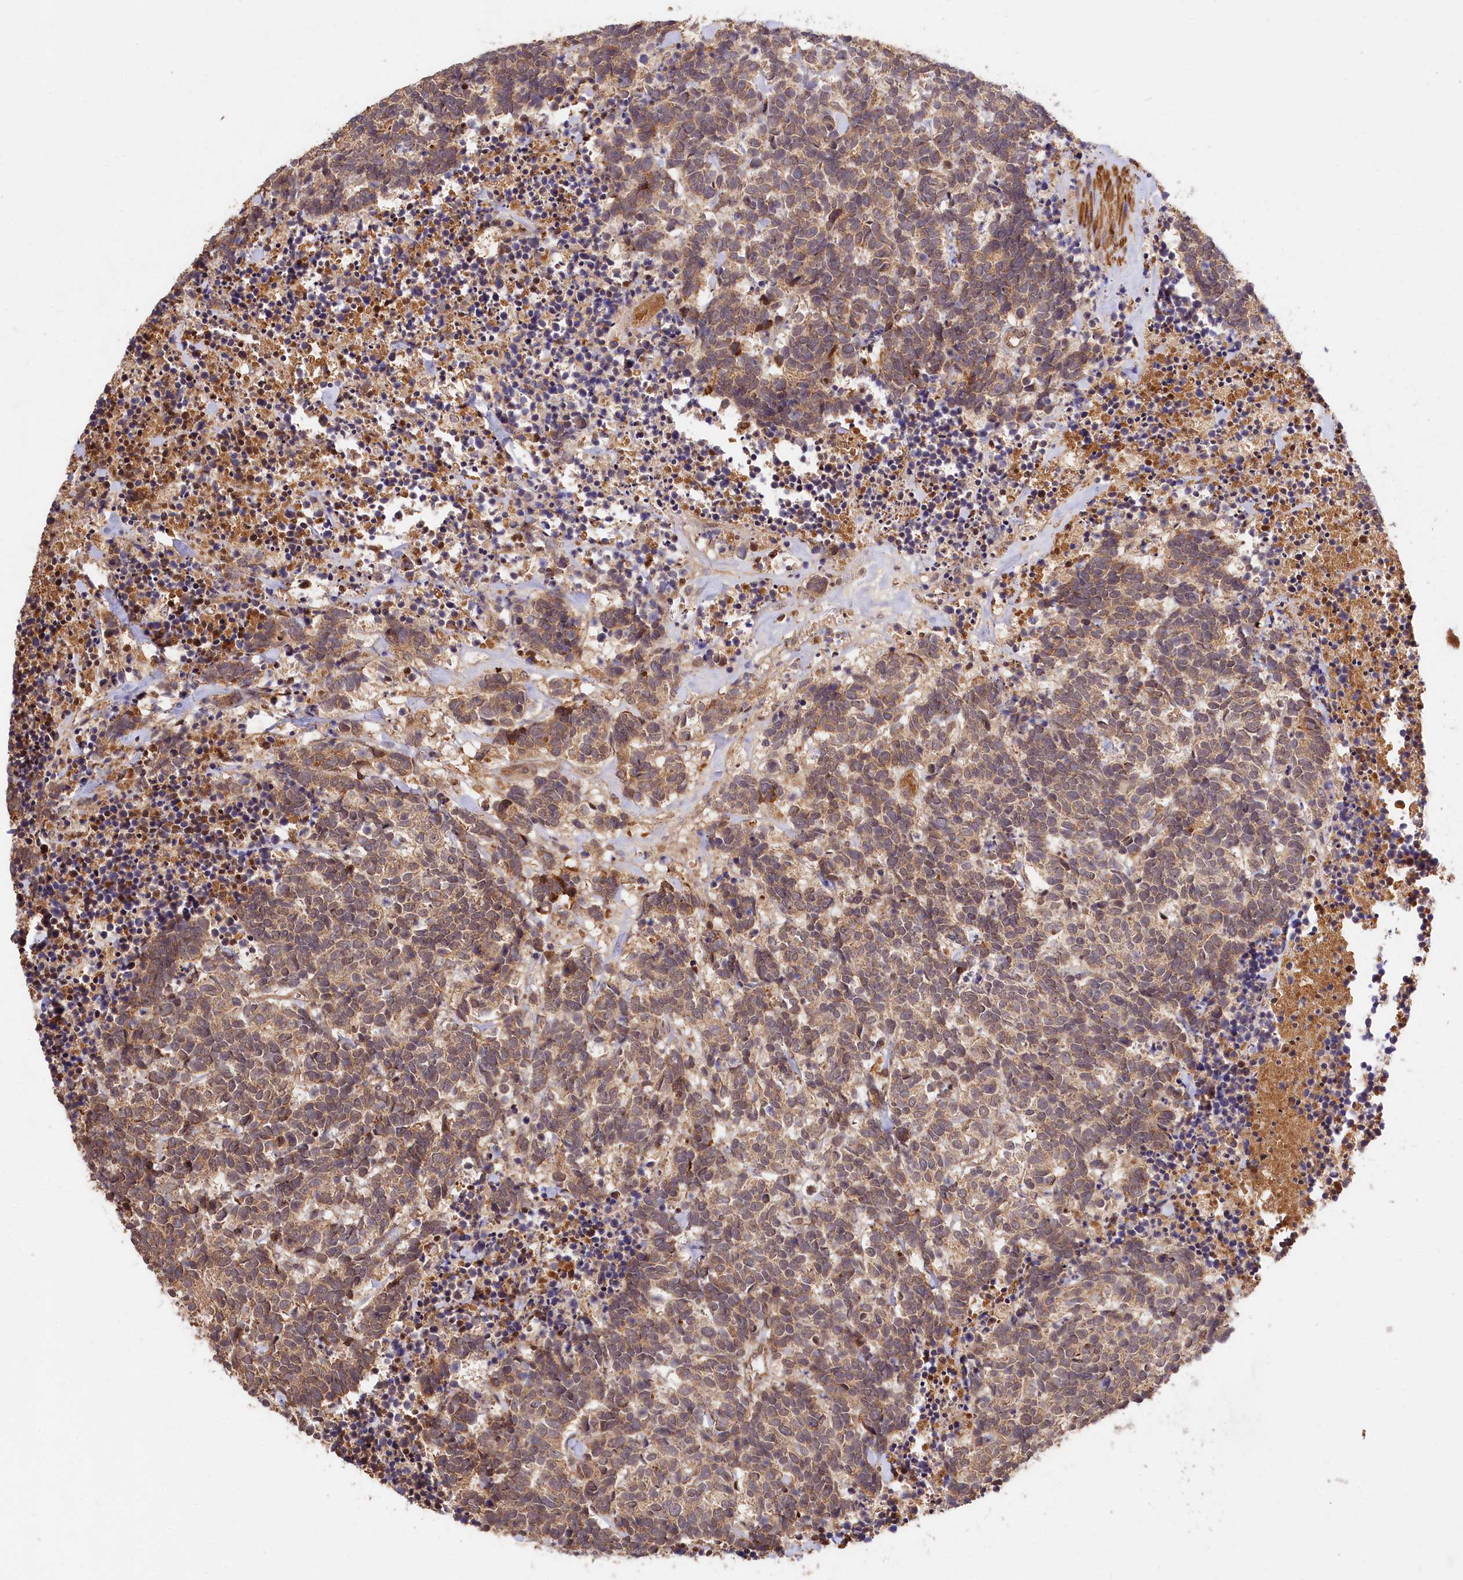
{"staining": {"intensity": "weak", "quantity": ">75%", "location": "cytoplasmic/membranous"}, "tissue": "carcinoid", "cell_type": "Tumor cells", "image_type": "cancer", "snomed": [{"axis": "morphology", "description": "Carcinoma, NOS"}, {"axis": "morphology", "description": "Carcinoid, malignant, NOS"}, {"axis": "topography", "description": "Urinary bladder"}], "caption": "Tumor cells demonstrate low levels of weak cytoplasmic/membranous expression in about >75% of cells in carcinoid.", "gene": "MCF2L2", "patient": {"sex": "male", "age": 57}}